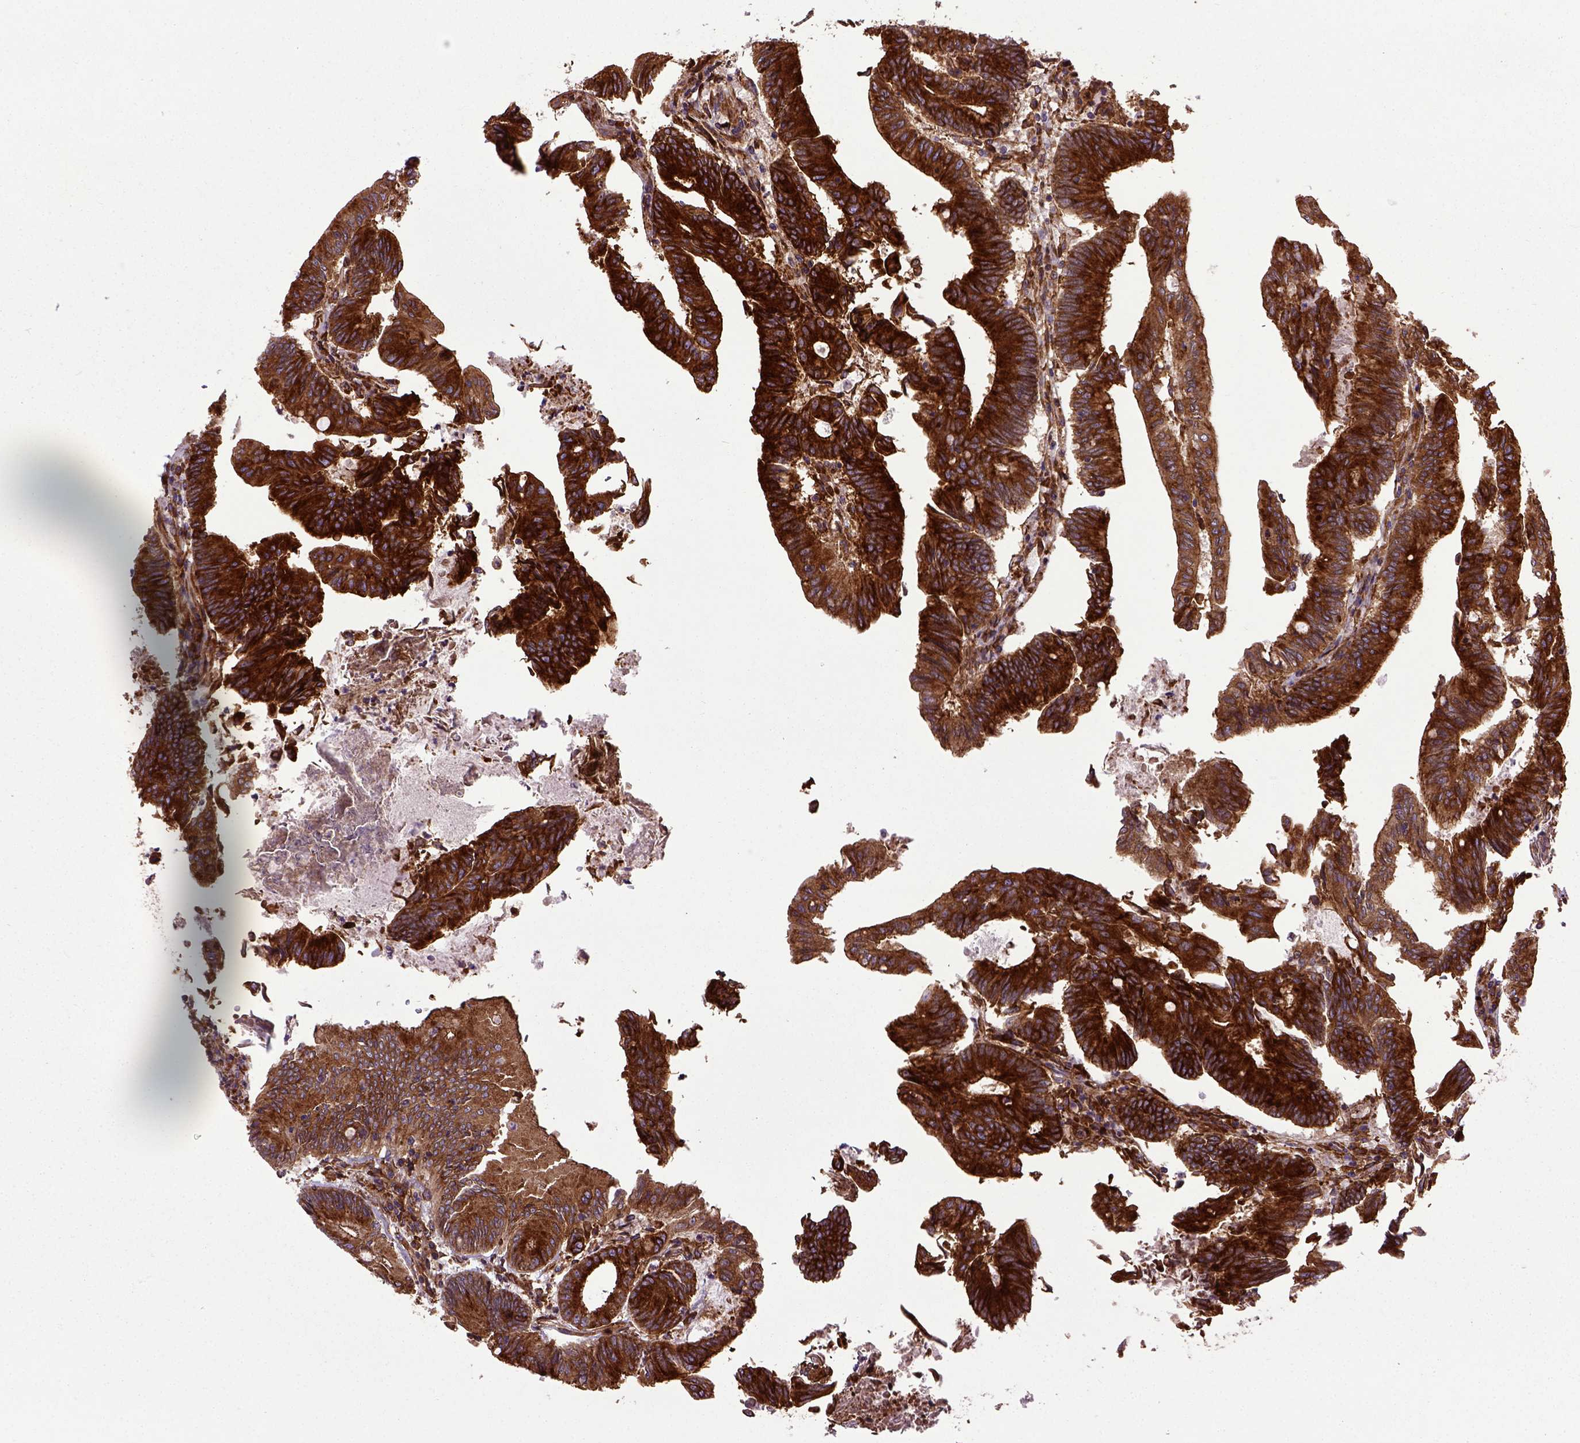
{"staining": {"intensity": "strong", "quantity": ">75%", "location": "cytoplasmic/membranous"}, "tissue": "colorectal cancer", "cell_type": "Tumor cells", "image_type": "cancer", "snomed": [{"axis": "morphology", "description": "Adenocarcinoma, NOS"}, {"axis": "topography", "description": "Colon"}], "caption": "Immunohistochemical staining of human adenocarcinoma (colorectal) reveals high levels of strong cytoplasmic/membranous protein staining in approximately >75% of tumor cells.", "gene": "CAPRIN1", "patient": {"sex": "female", "age": 70}}